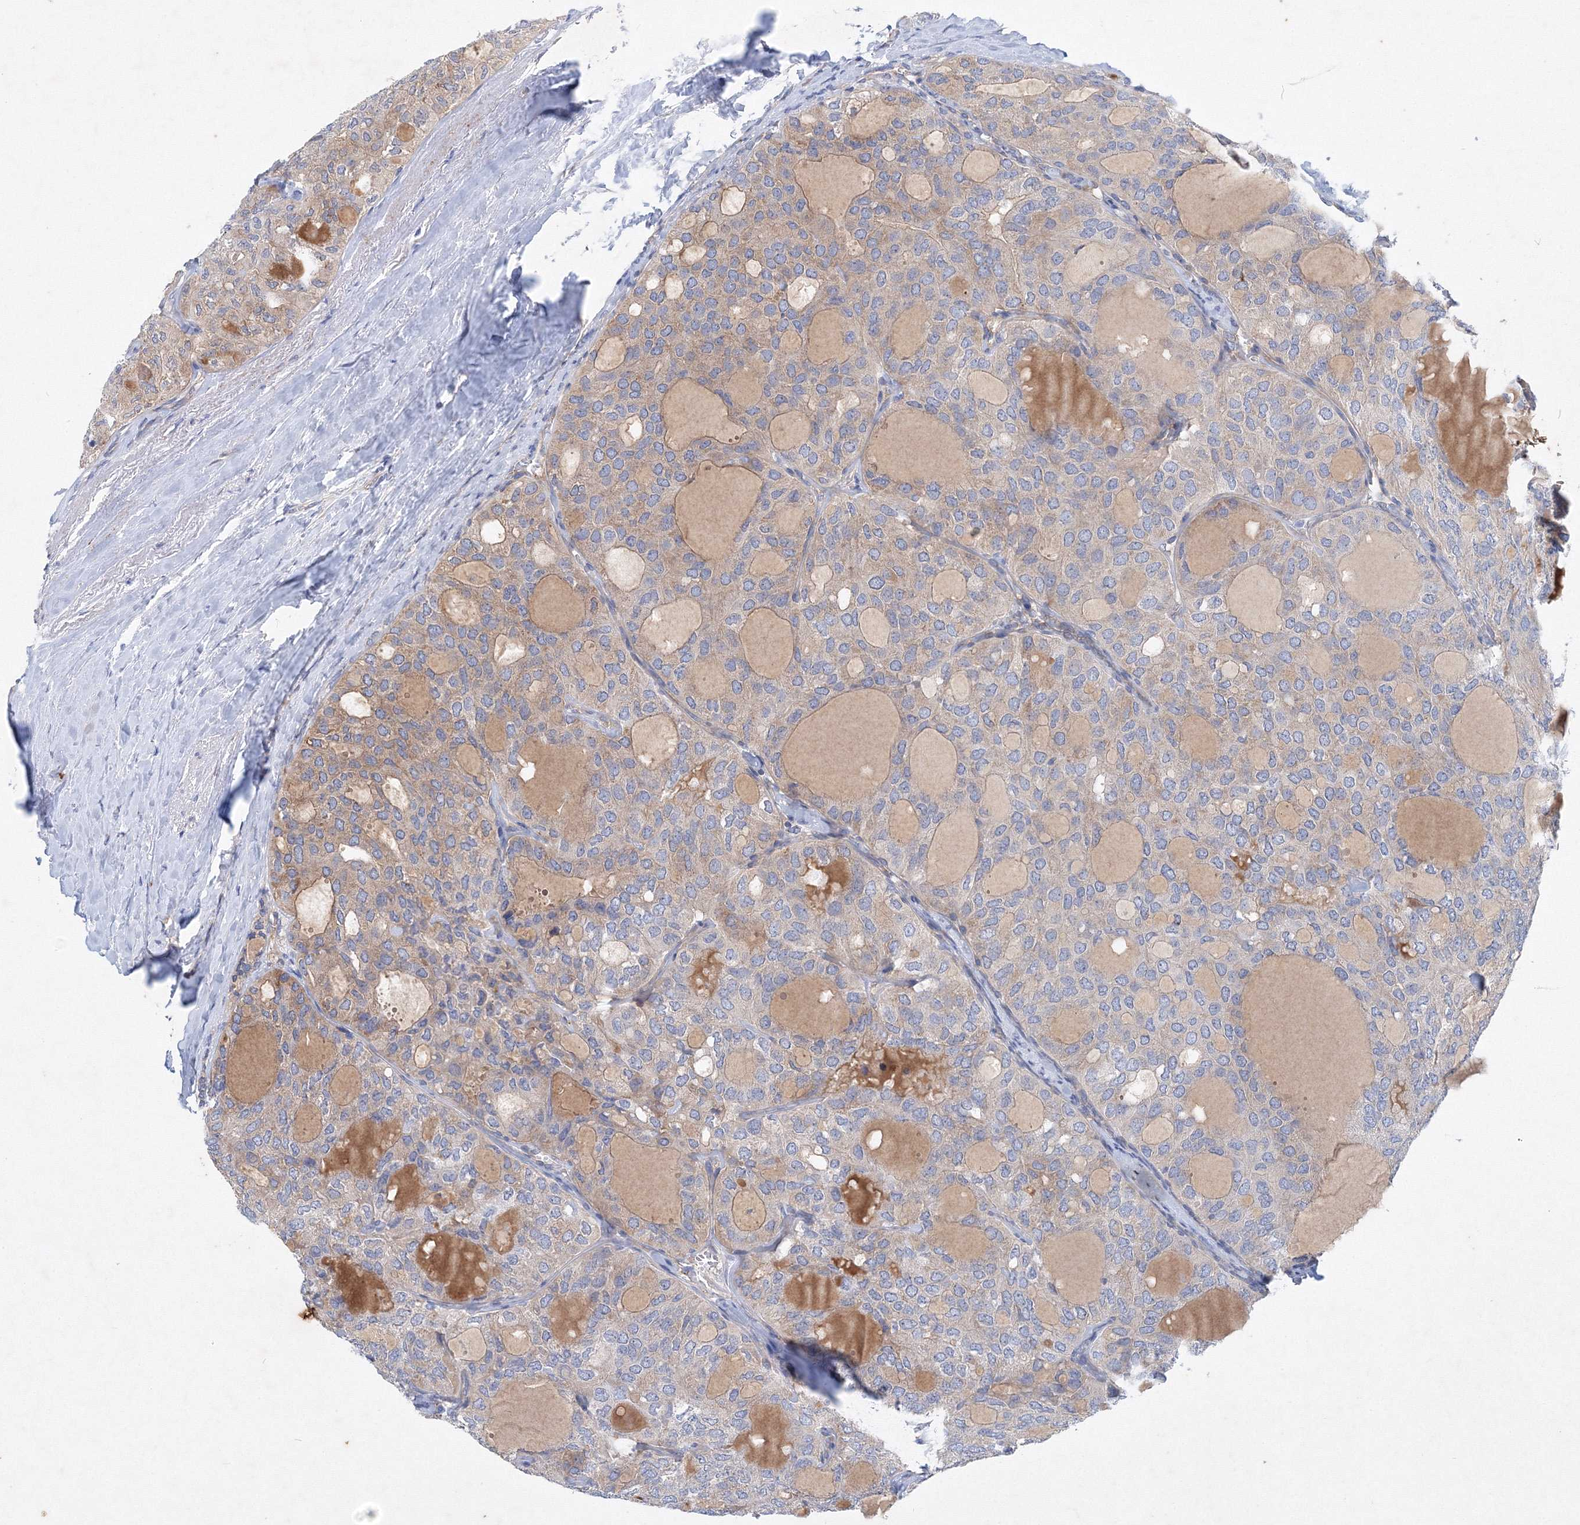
{"staining": {"intensity": "negative", "quantity": "none", "location": "none"}, "tissue": "thyroid cancer", "cell_type": "Tumor cells", "image_type": "cancer", "snomed": [{"axis": "morphology", "description": "Follicular adenoma carcinoma, NOS"}, {"axis": "topography", "description": "Thyroid gland"}], "caption": "High magnification brightfield microscopy of thyroid cancer stained with DAB (3,3'-diaminobenzidine) (brown) and counterstained with hematoxylin (blue): tumor cells show no significant expression. The staining is performed using DAB brown chromogen with nuclei counter-stained in using hematoxylin.", "gene": "TANC1", "patient": {"sex": "male", "age": 75}}